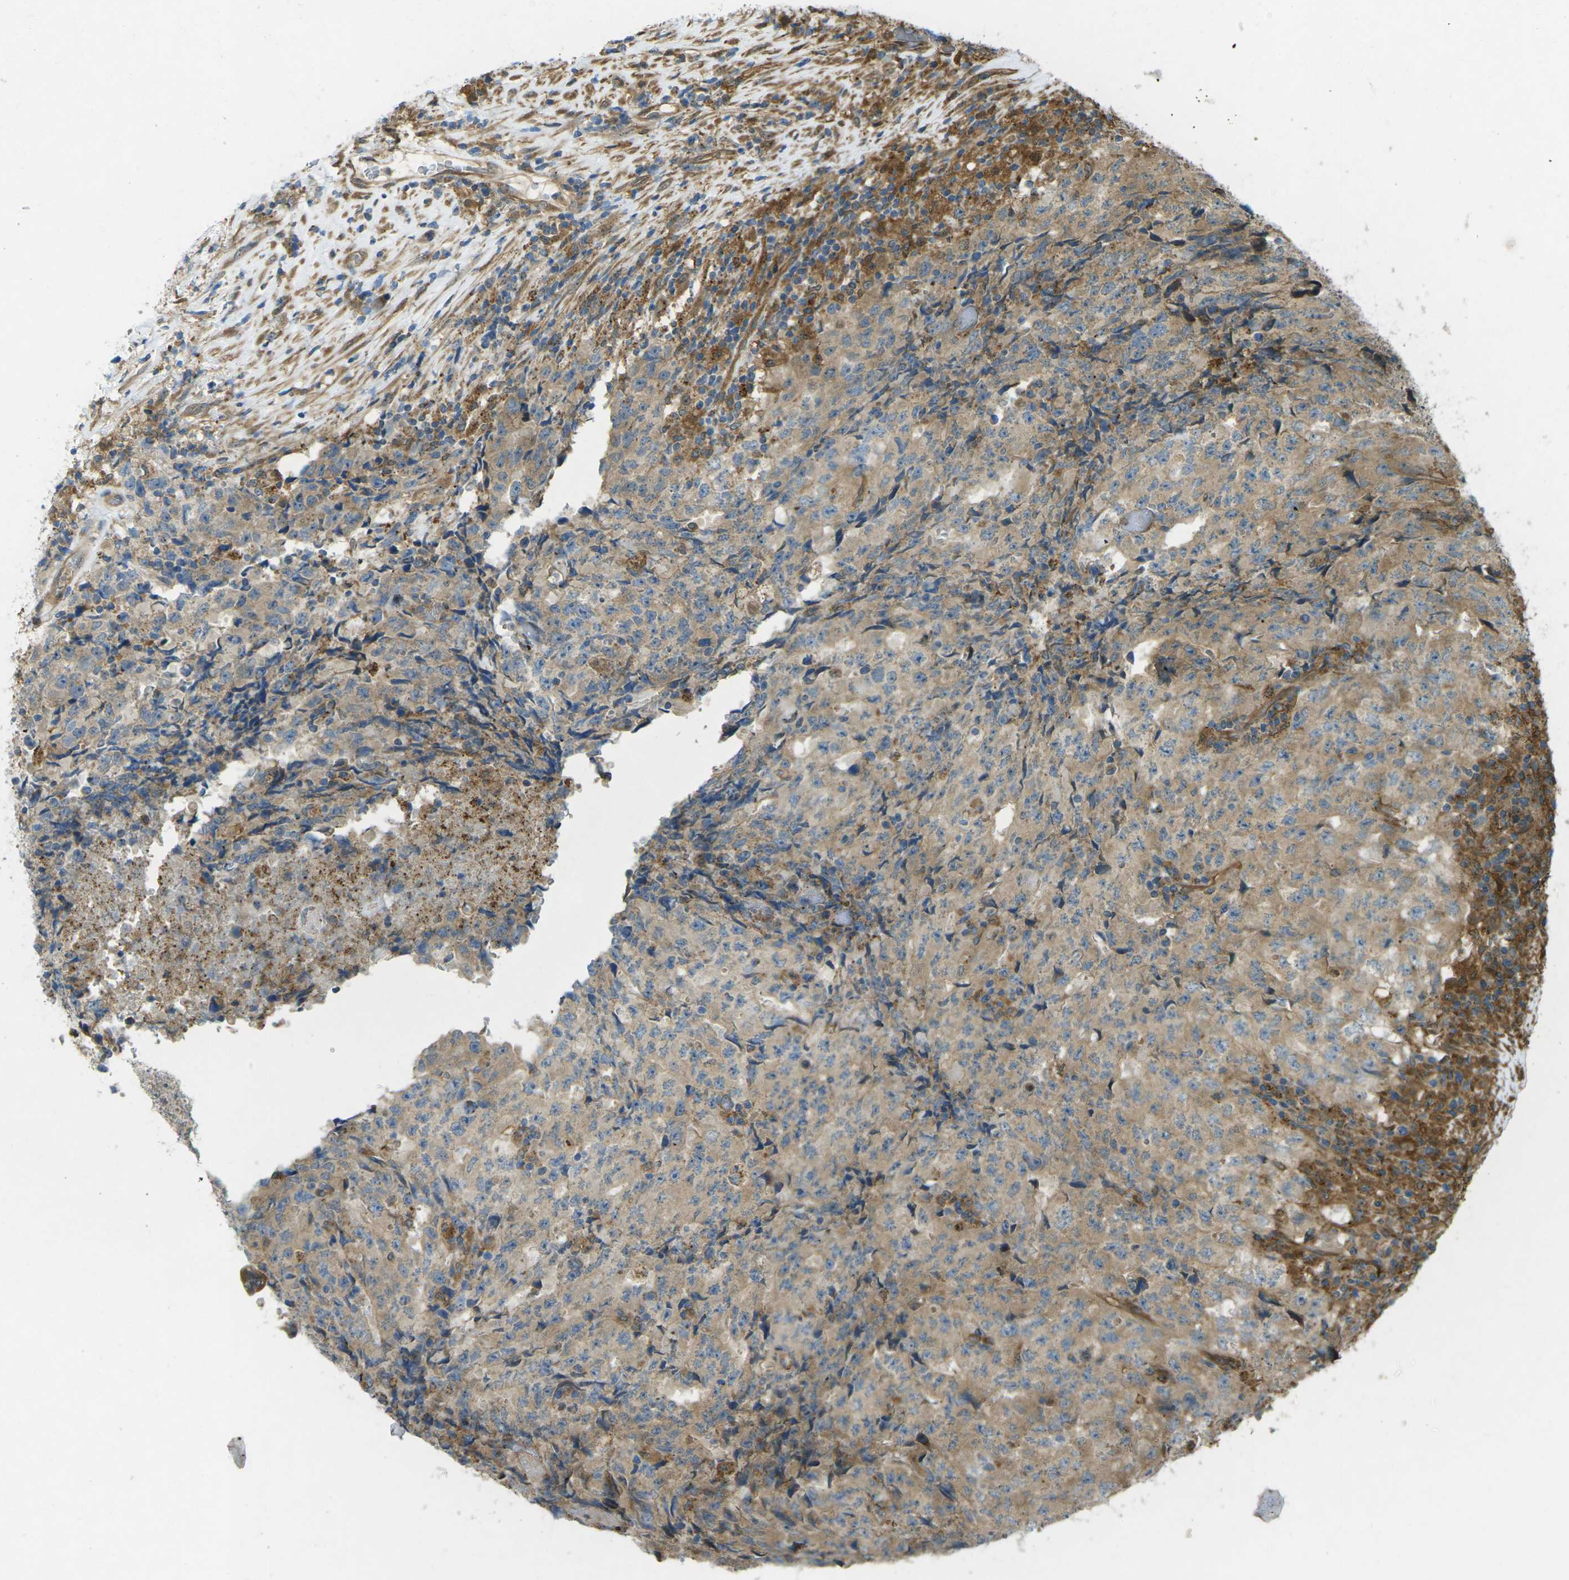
{"staining": {"intensity": "moderate", "quantity": ">75%", "location": "cytoplasmic/membranous"}, "tissue": "testis cancer", "cell_type": "Tumor cells", "image_type": "cancer", "snomed": [{"axis": "morphology", "description": "Necrosis, NOS"}, {"axis": "morphology", "description": "Carcinoma, Embryonal, NOS"}, {"axis": "topography", "description": "Testis"}], "caption": "Immunohistochemistry of testis embryonal carcinoma shows medium levels of moderate cytoplasmic/membranous positivity in approximately >75% of tumor cells.", "gene": "CHMP3", "patient": {"sex": "male", "age": 19}}